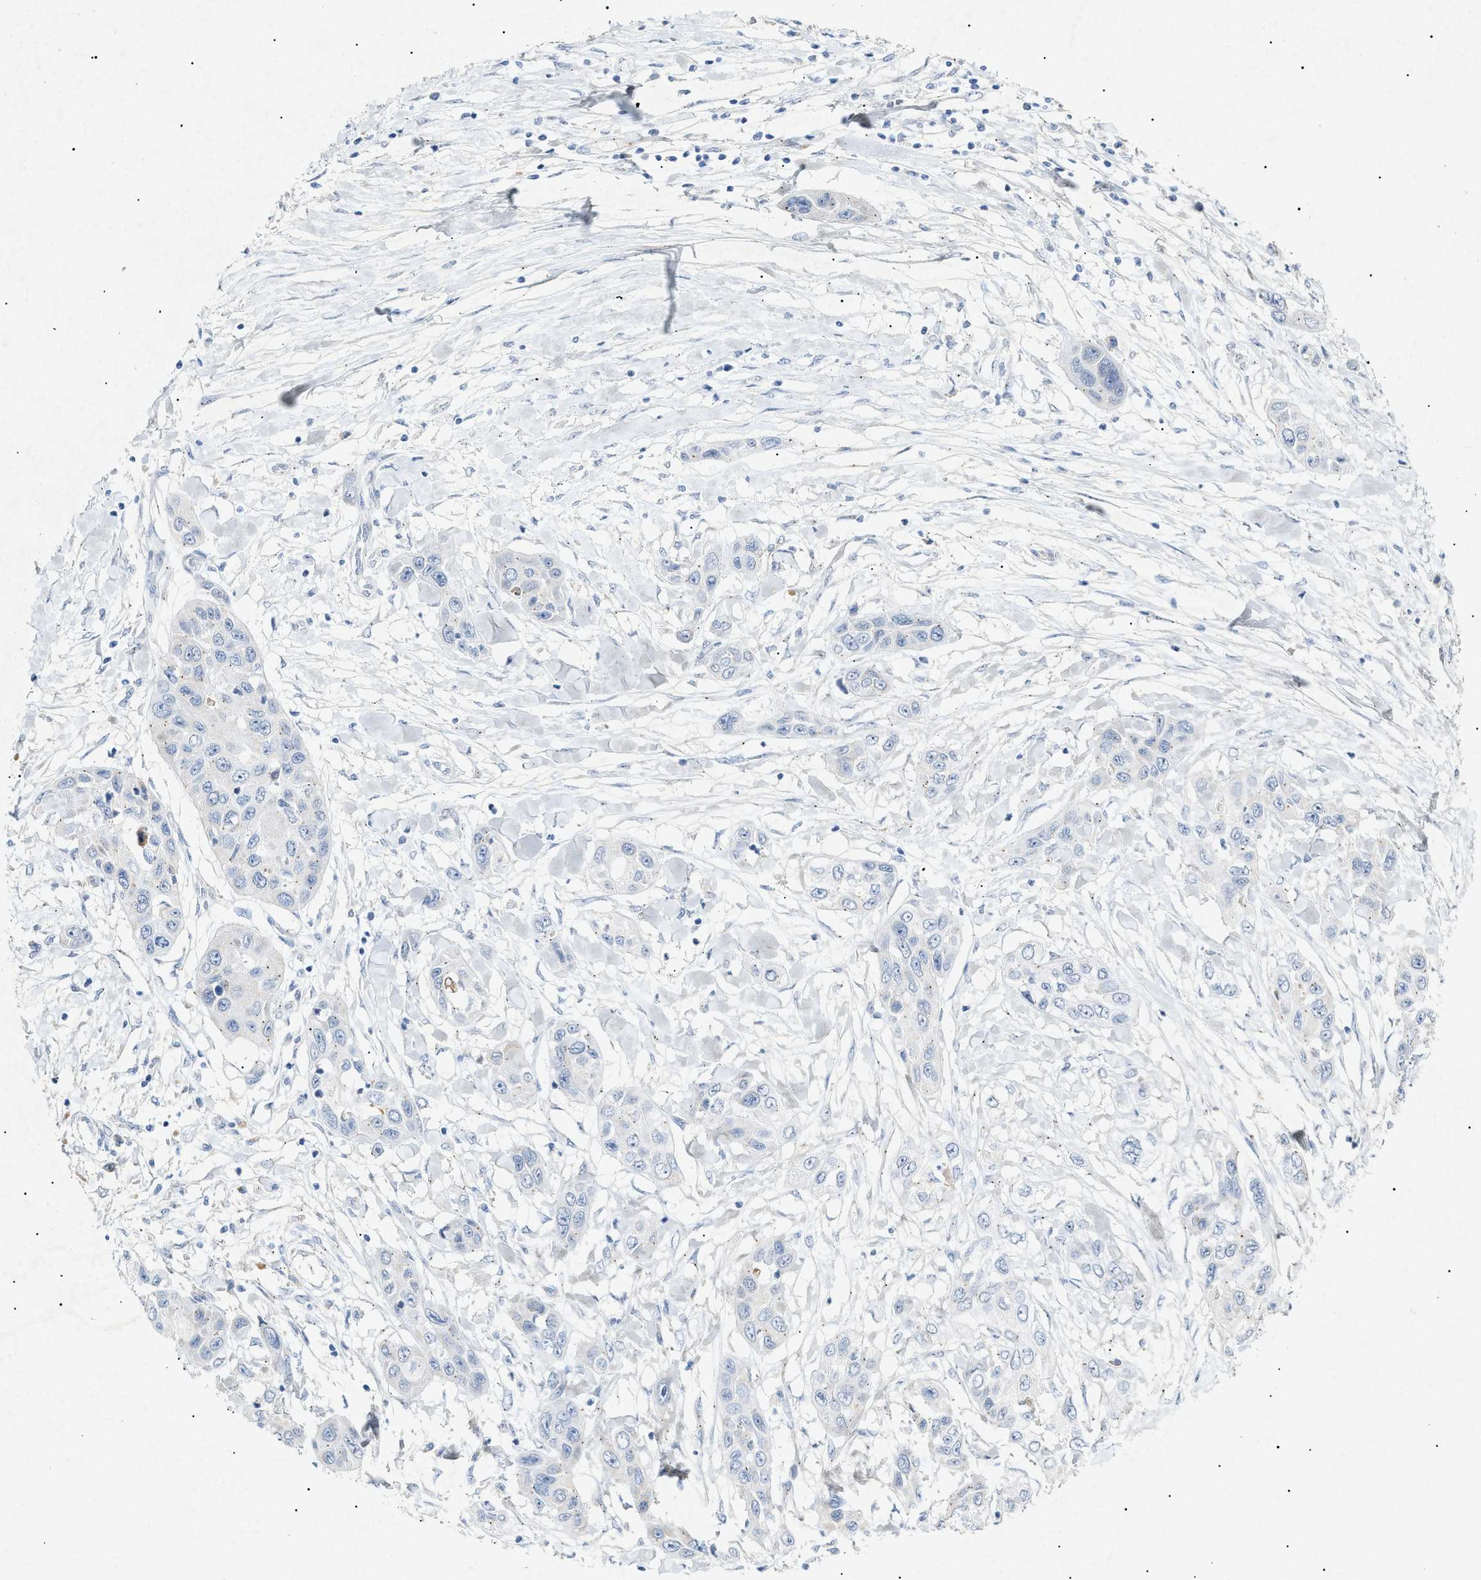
{"staining": {"intensity": "negative", "quantity": "none", "location": "none"}, "tissue": "pancreatic cancer", "cell_type": "Tumor cells", "image_type": "cancer", "snomed": [{"axis": "morphology", "description": "Adenocarcinoma, NOS"}, {"axis": "topography", "description": "Pancreas"}], "caption": "Protein analysis of pancreatic adenocarcinoma shows no significant staining in tumor cells.", "gene": "SLC25A31", "patient": {"sex": "female", "age": 70}}